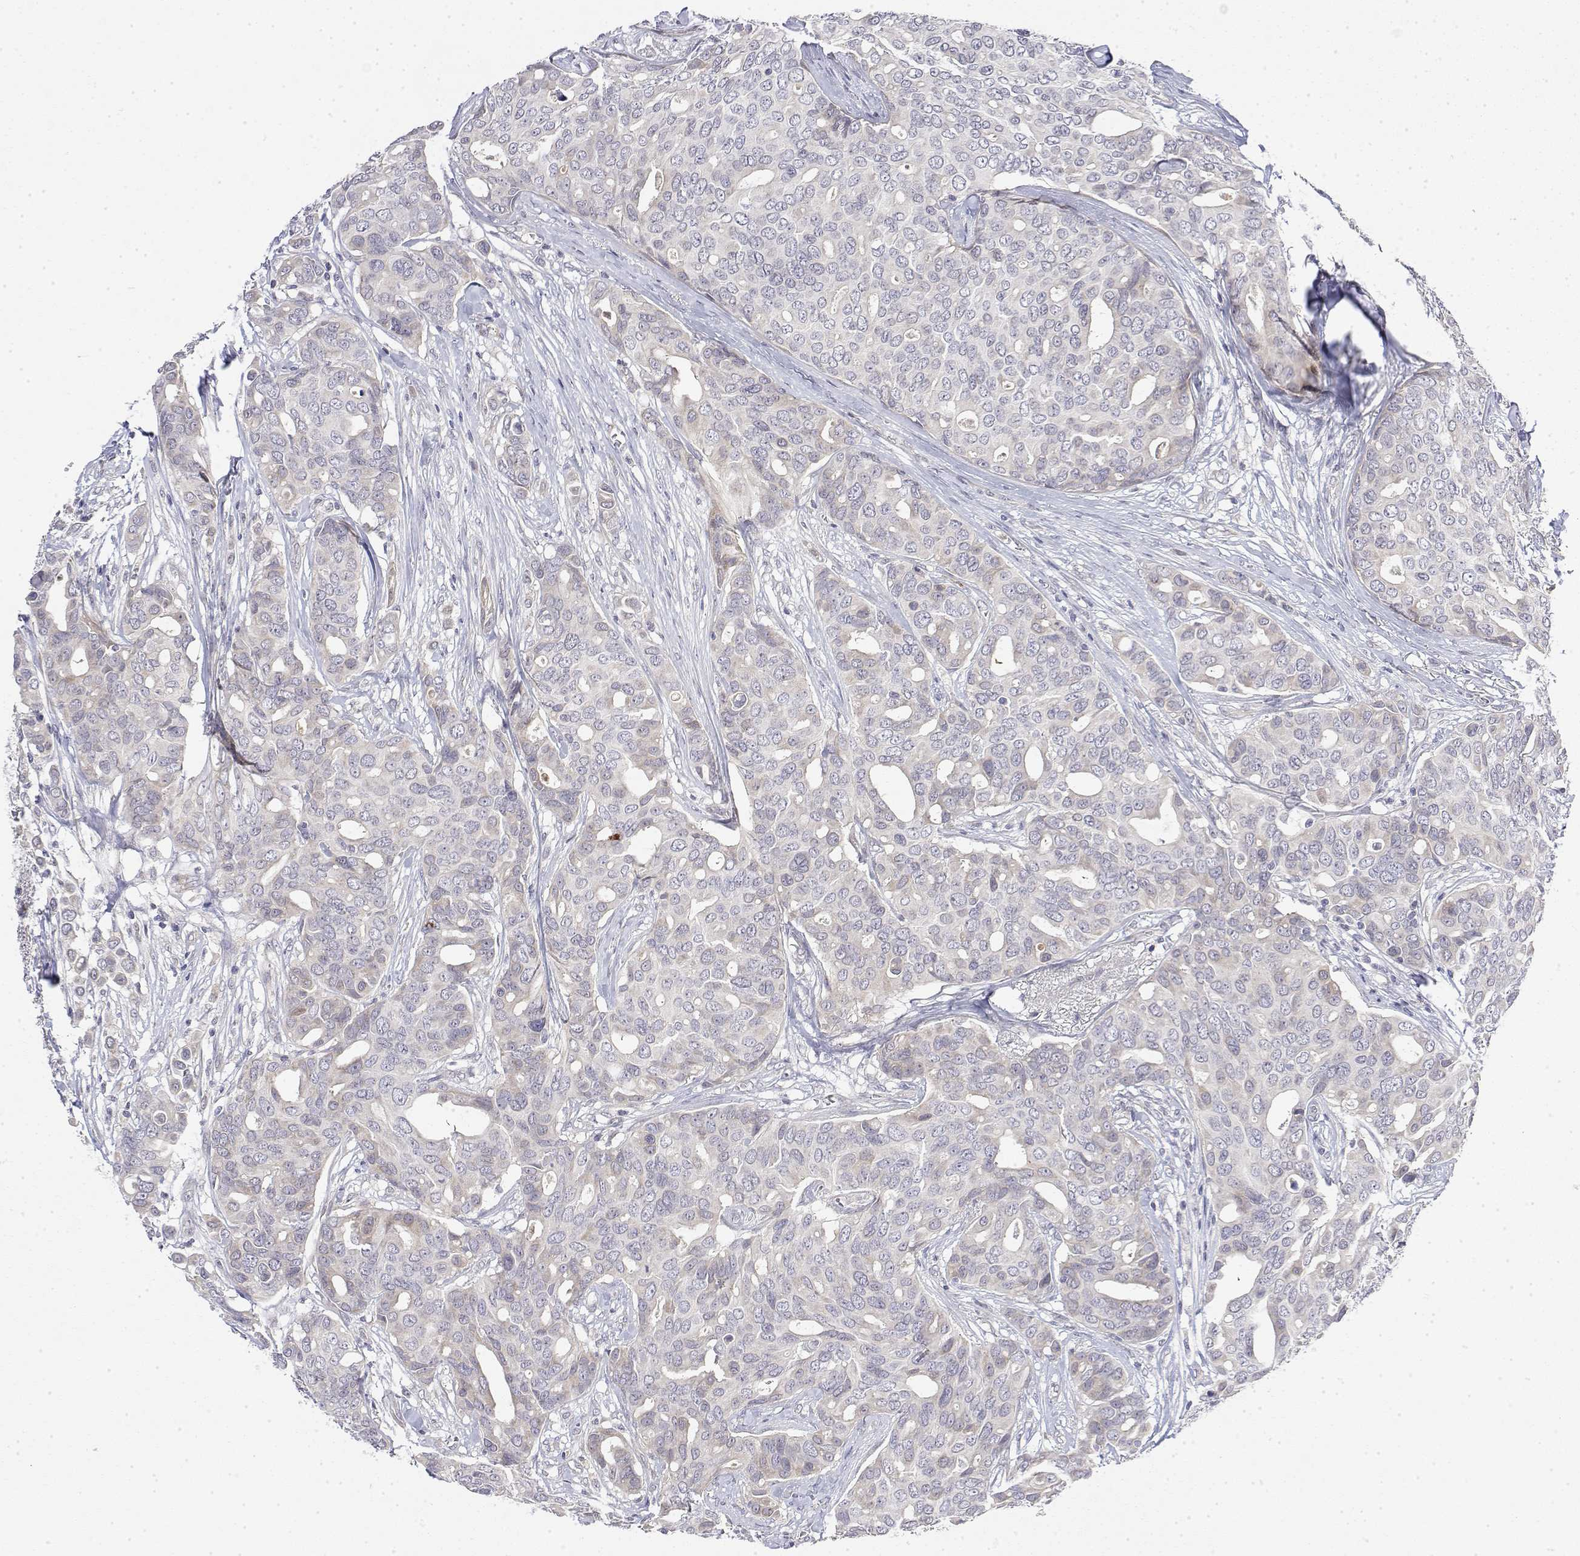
{"staining": {"intensity": "negative", "quantity": "none", "location": "none"}, "tissue": "breast cancer", "cell_type": "Tumor cells", "image_type": "cancer", "snomed": [{"axis": "morphology", "description": "Duct carcinoma"}, {"axis": "topography", "description": "Breast"}], "caption": "Breast cancer (infiltrating ductal carcinoma) stained for a protein using immunohistochemistry exhibits no positivity tumor cells.", "gene": "IGFBP4", "patient": {"sex": "female", "age": 54}}